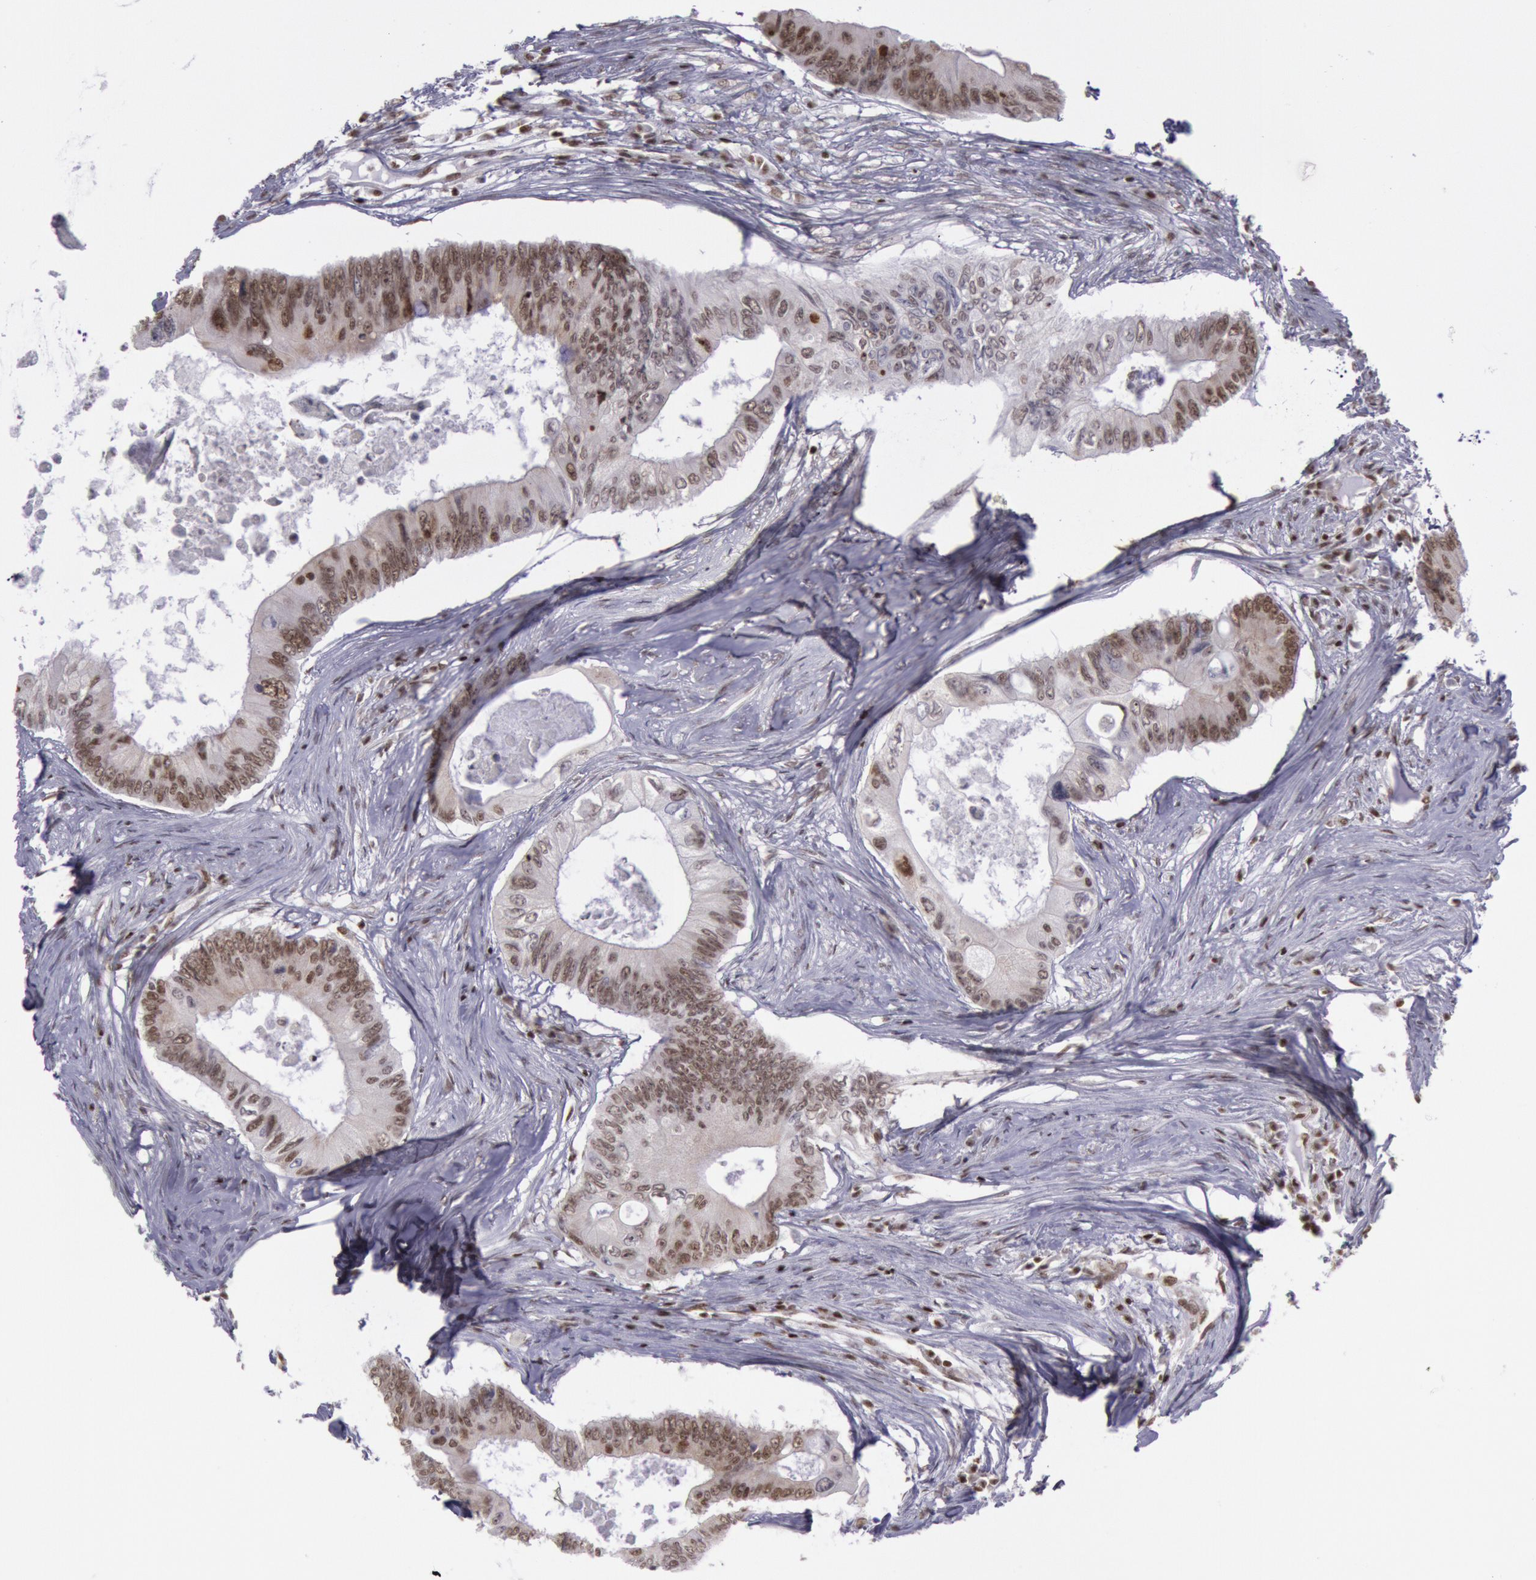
{"staining": {"intensity": "moderate", "quantity": ">75%", "location": "cytoplasmic/membranous,nuclear"}, "tissue": "colorectal cancer", "cell_type": "Tumor cells", "image_type": "cancer", "snomed": [{"axis": "morphology", "description": "Adenocarcinoma, NOS"}, {"axis": "topography", "description": "Colon"}], "caption": "This is a micrograph of immunohistochemistry staining of colorectal cancer, which shows moderate expression in the cytoplasmic/membranous and nuclear of tumor cells.", "gene": "NKAP", "patient": {"sex": "male", "age": 65}}